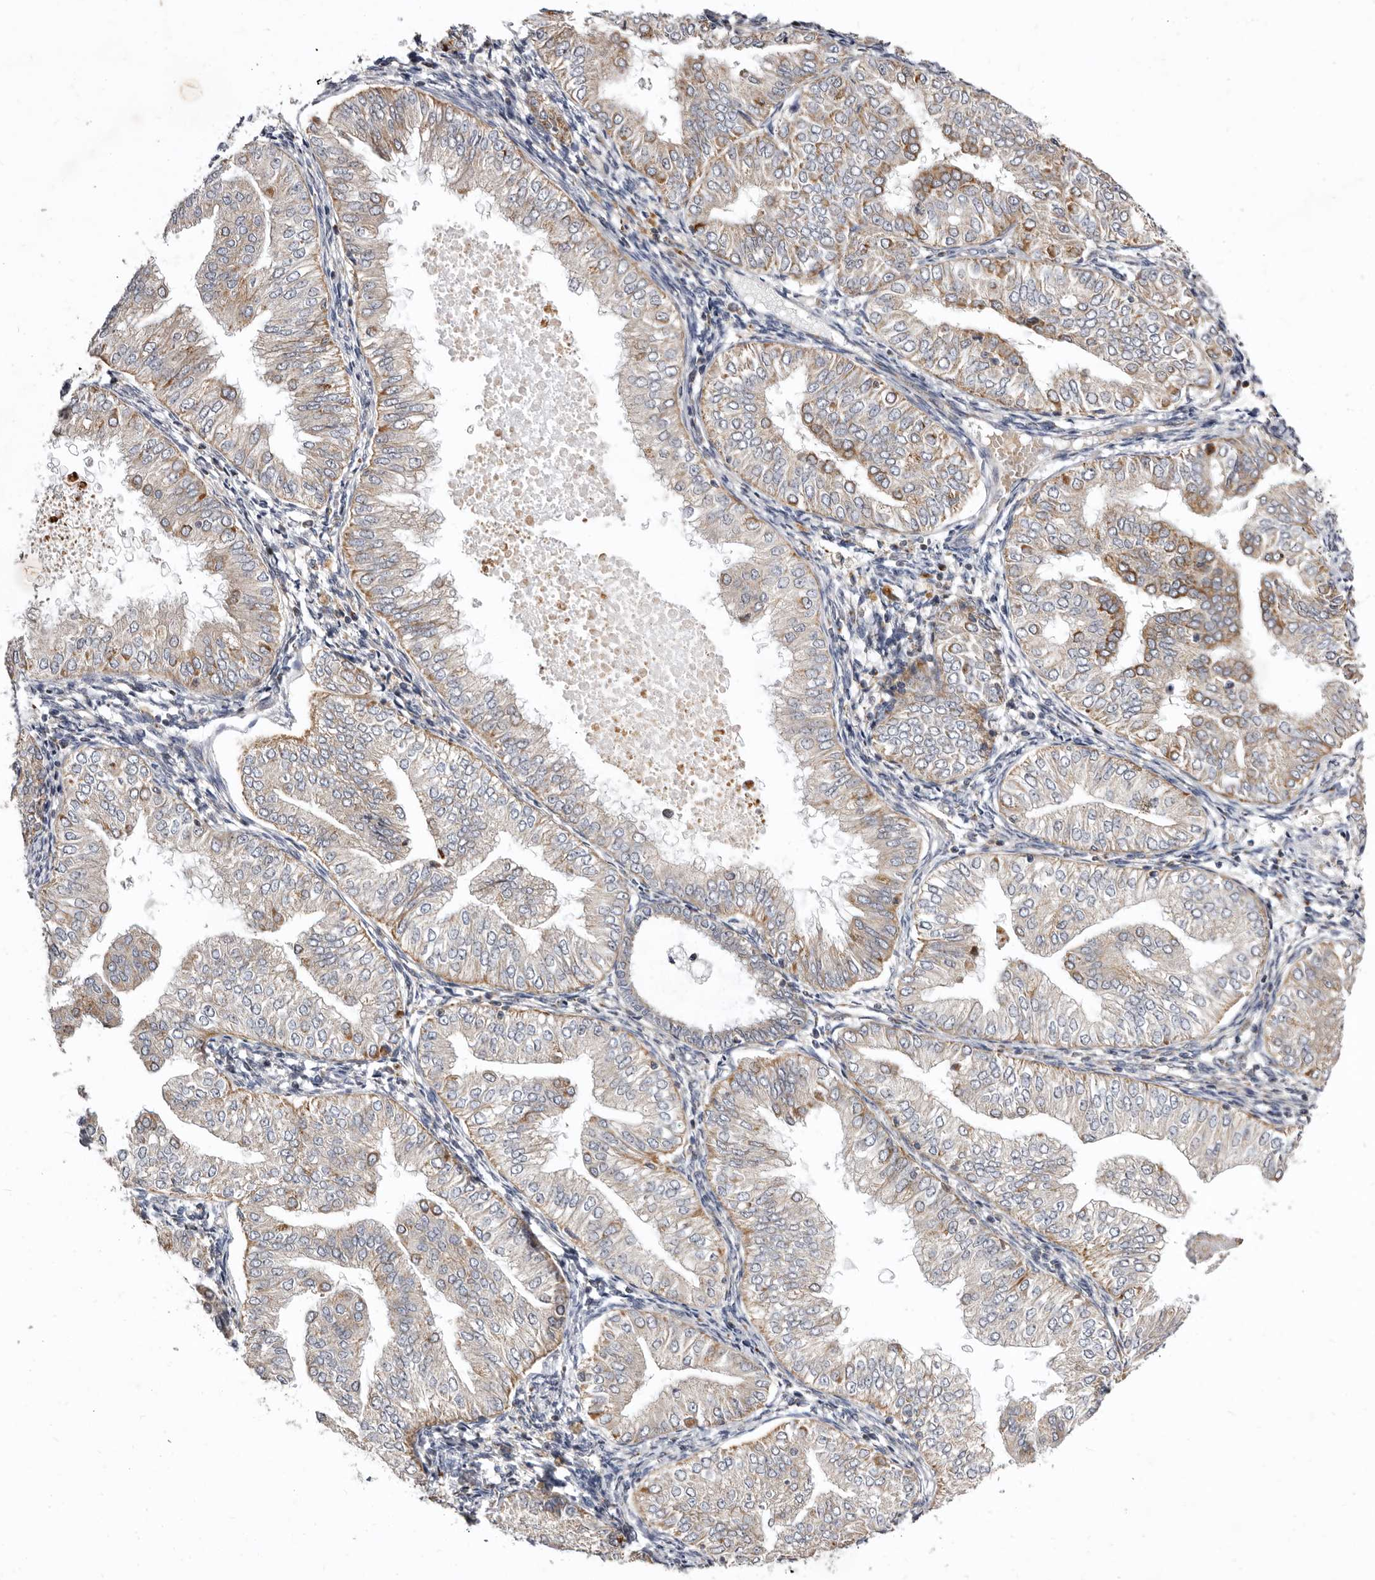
{"staining": {"intensity": "moderate", "quantity": "<25%", "location": "cytoplasmic/membranous"}, "tissue": "endometrial cancer", "cell_type": "Tumor cells", "image_type": "cancer", "snomed": [{"axis": "morphology", "description": "Normal tissue, NOS"}, {"axis": "morphology", "description": "Adenocarcinoma, NOS"}, {"axis": "topography", "description": "Endometrium"}], "caption": "This is an image of immunohistochemistry (IHC) staining of adenocarcinoma (endometrial), which shows moderate staining in the cytoplasmic/membranous of tumor cells.", "gene": "SMC4", "patient": {"sex": "female", "age": 53}}